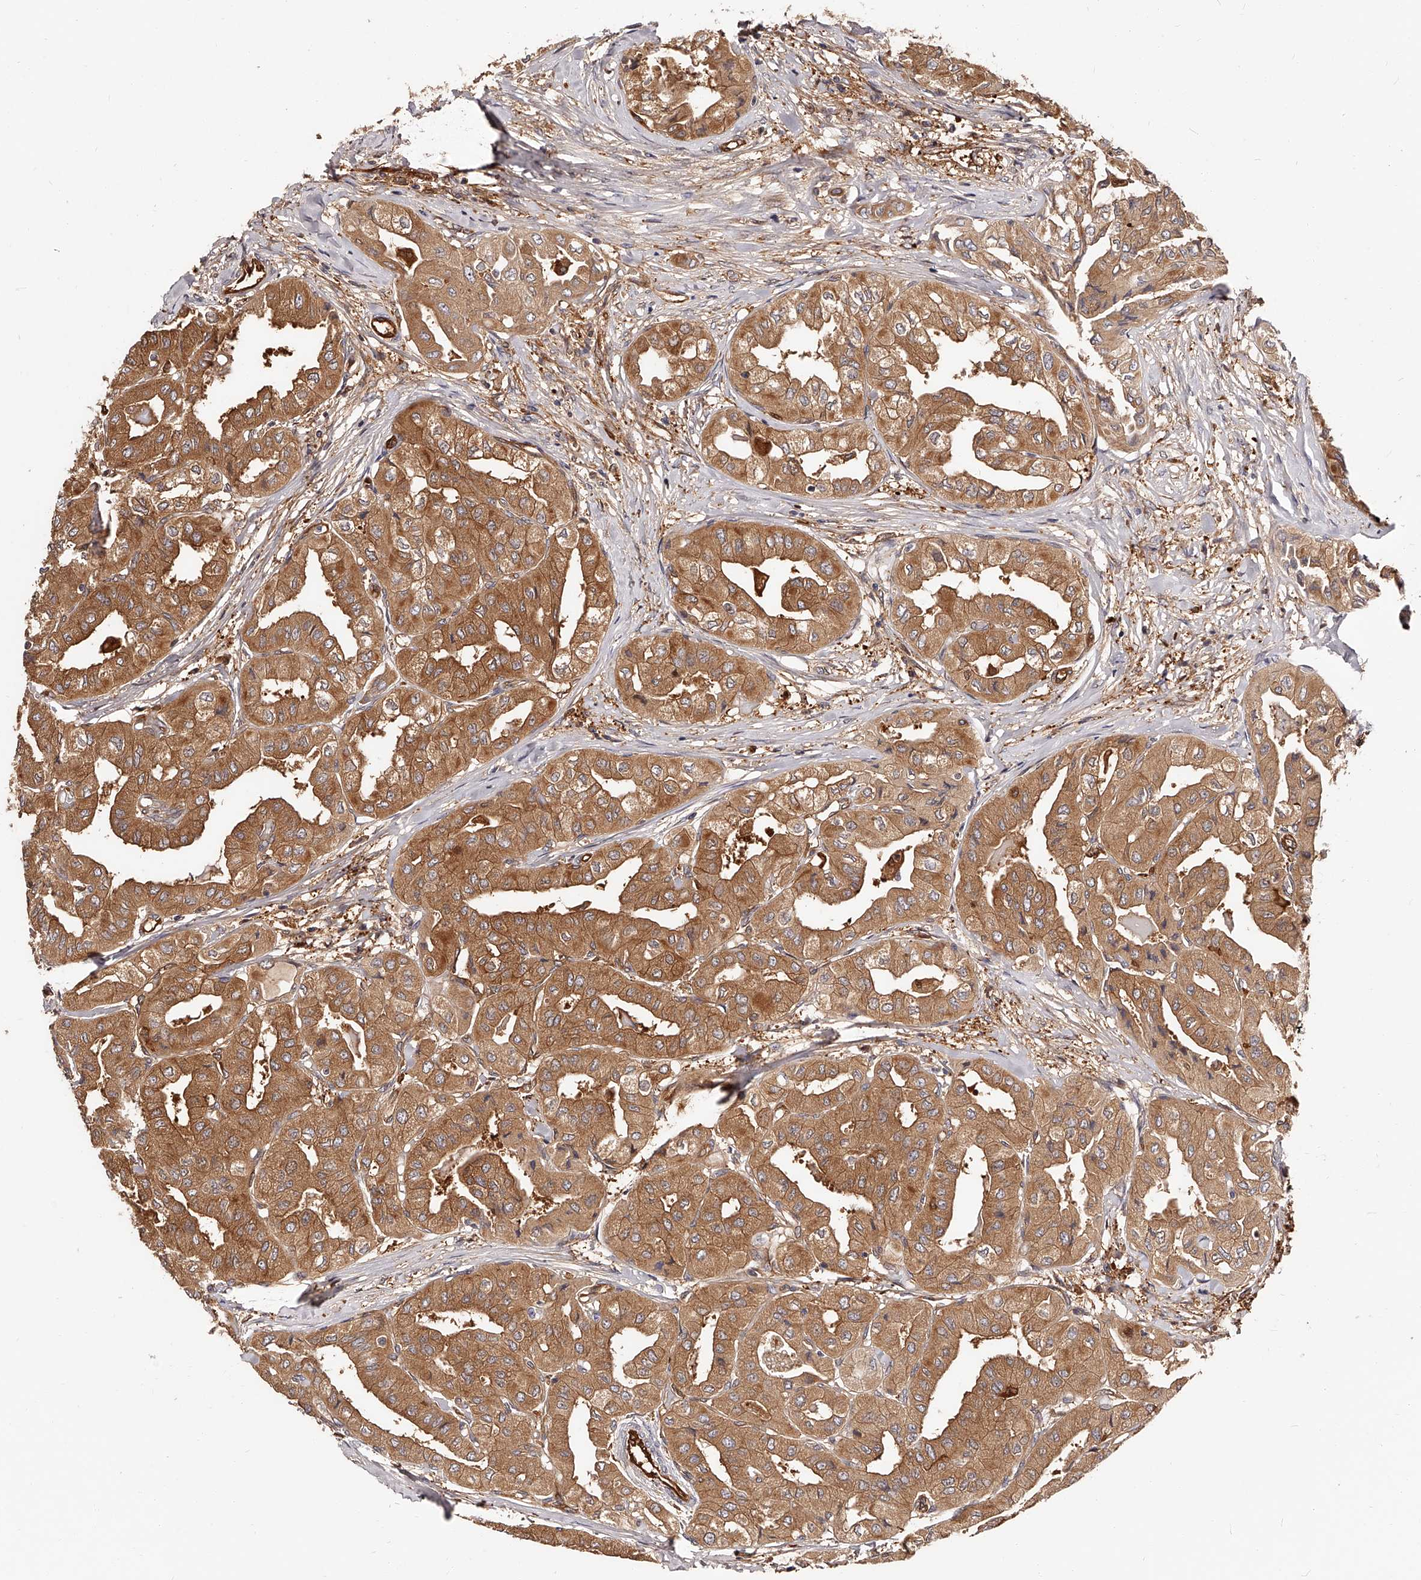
{"staining": {"intensity": "moderate", "quantity": ">75%", "location": "cytoplasmic/membranous"}, "tissue": "thyroid cancer", "cell_type": "Tumor cells", "image_type": "cancer", "snomed": [{"axis": "morphology", "description": "Papillary adenocarcinoma, NOS"}, {"axis": "topography", "description": "Thyroid gland"}], "caption": "Tumor cells display medium levels of moderate cytoplasmic/membranous staining in approximately >75% of cells in thyroid cancer.", "gene": "LAP3", "patient": {"sex": "female", "age": 59}}